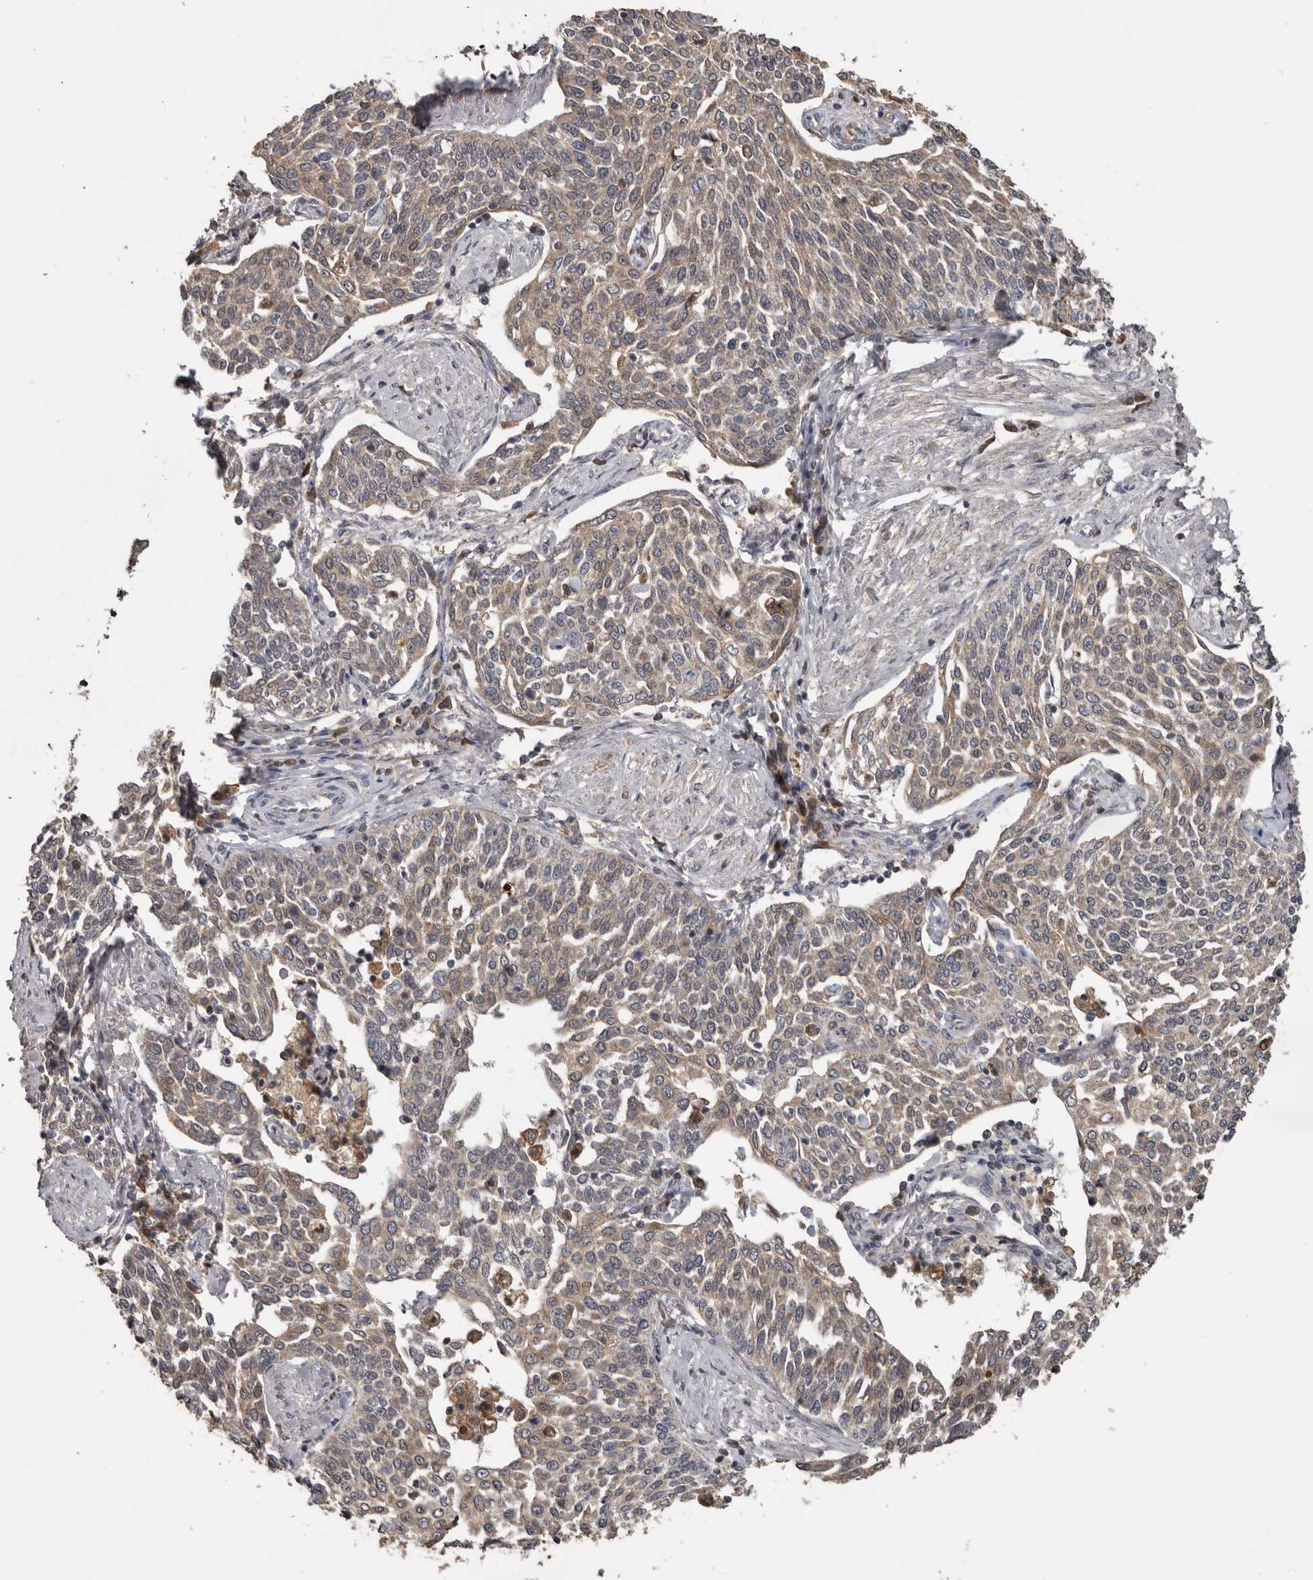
{"staining": {"intensity": "weak", "quantity": ">75%", "location": "cytoplasmic/membranous"}, "tissue": "cervical cancer", "cell_type": "Tumor cells", "image_type": "cancer", "snomed": [{"axis": "morphology", "description": "Squamous cell carcinoma, NOS"}, {"axis": "topography", "description": "Cervix"}], "caption": "Weak cytoplasmic/membranous expression is appreciated in approximately >75% of tumor cells in cervical cancer (squamous cell carcinoma).", "gene": "NMUR1", "patient": {"sex": "female", "age": 34}}